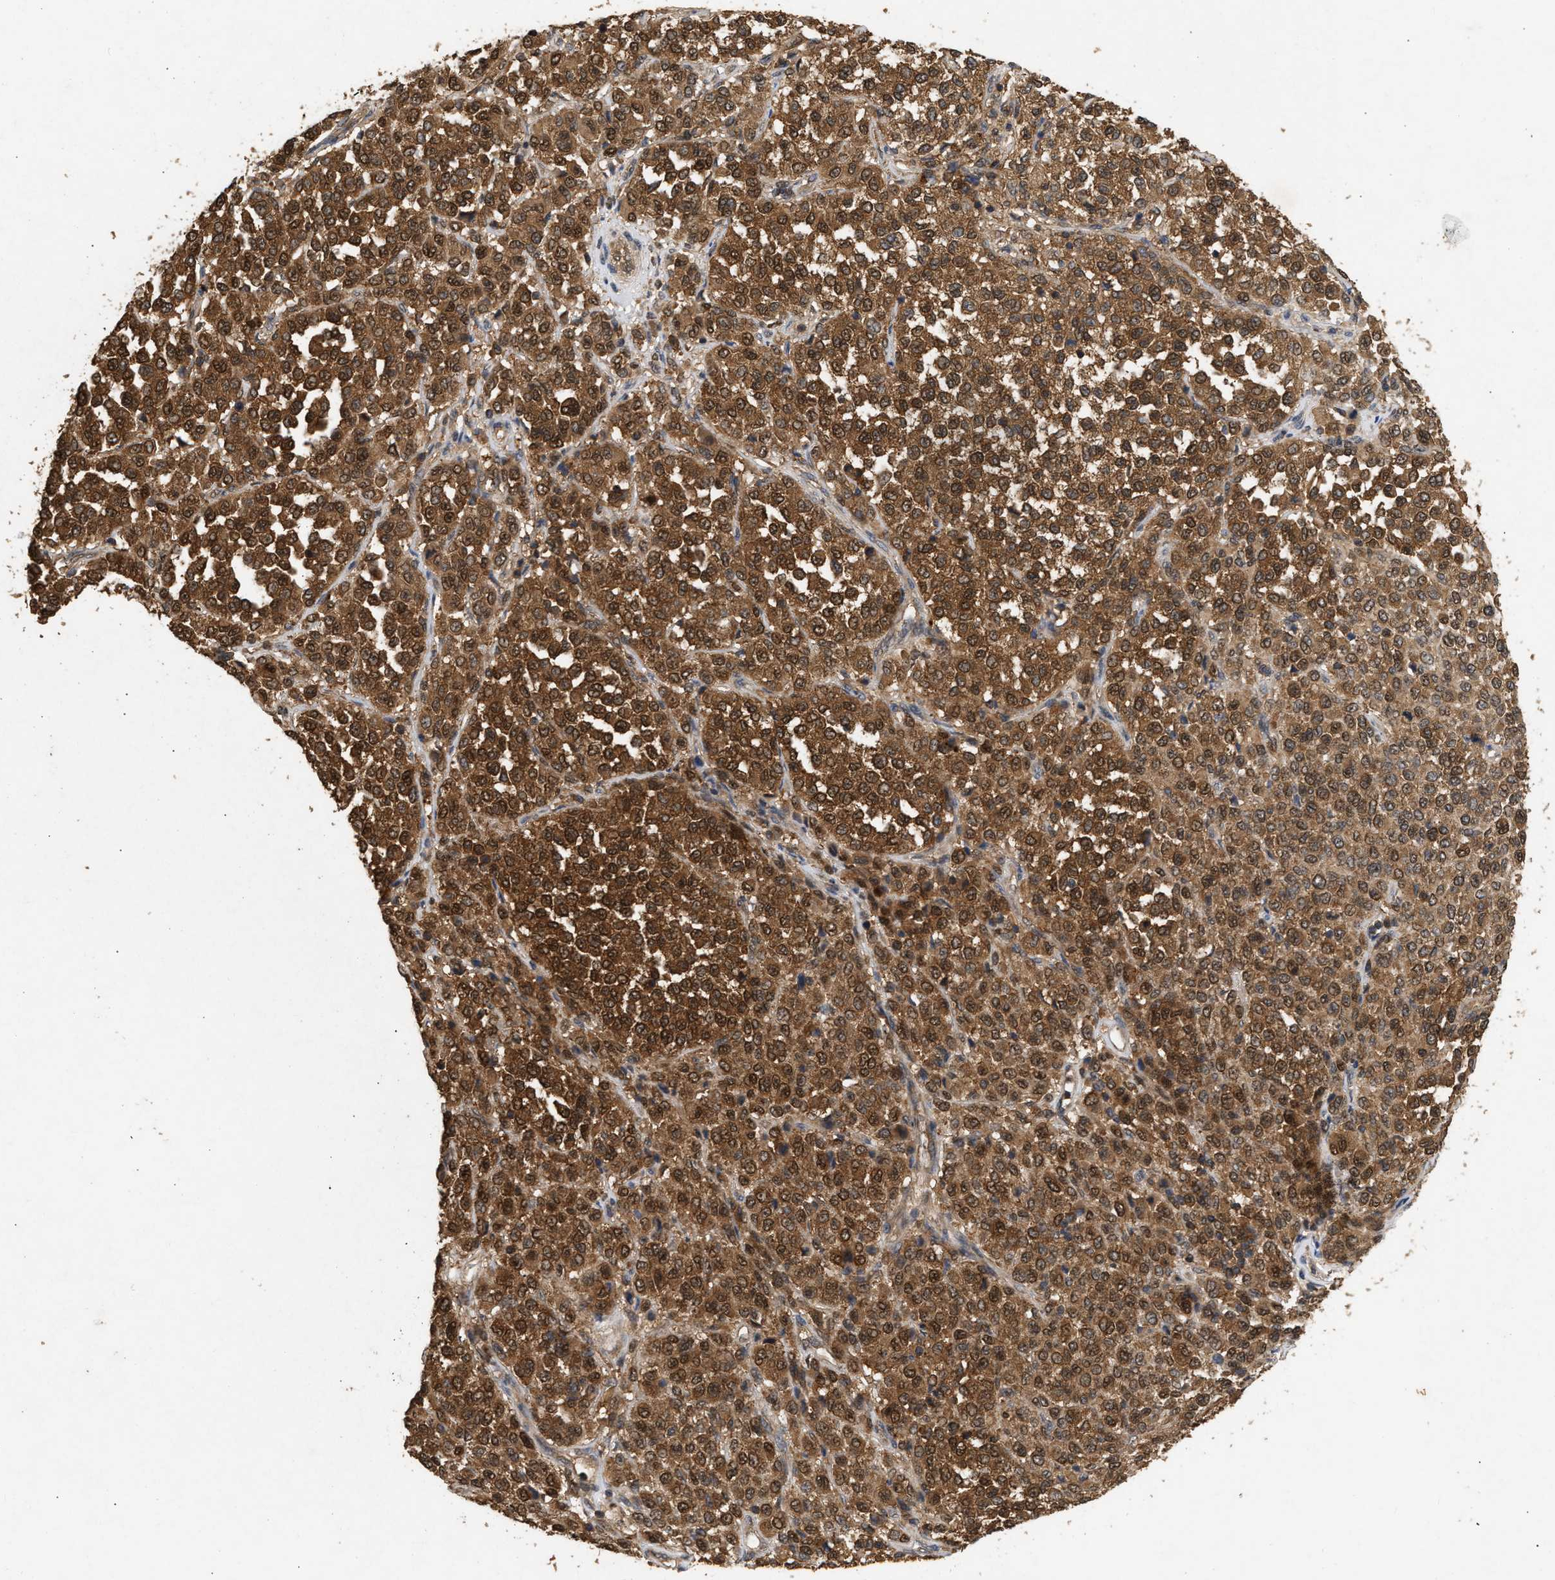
{"staining": {"intensity": "strong", "quantity": ">75%", "location": "cytoplasmic/membranous,nuclear"}, "tissue": "melanoma", "cell_type": "Tumor cells", "image_type": "cancer", "snomed": [{"axis": "morphology", "description": "Malignant melanoma, Metastatic site"}, {"axis": "topography", "description": "Pancreas"}], "caption": "Melanoma was stained to show a protein in brown. There is high levels of strong cytoplasmic/membranous and nuclear expression in about >75% of tumor cells. Using DAB (brown) and hematoxylin (blue) stains, captured at high magnification using brightfield microscopy.", "gene": "FITM1", "patient": {"sex": "female", "age": 30}}